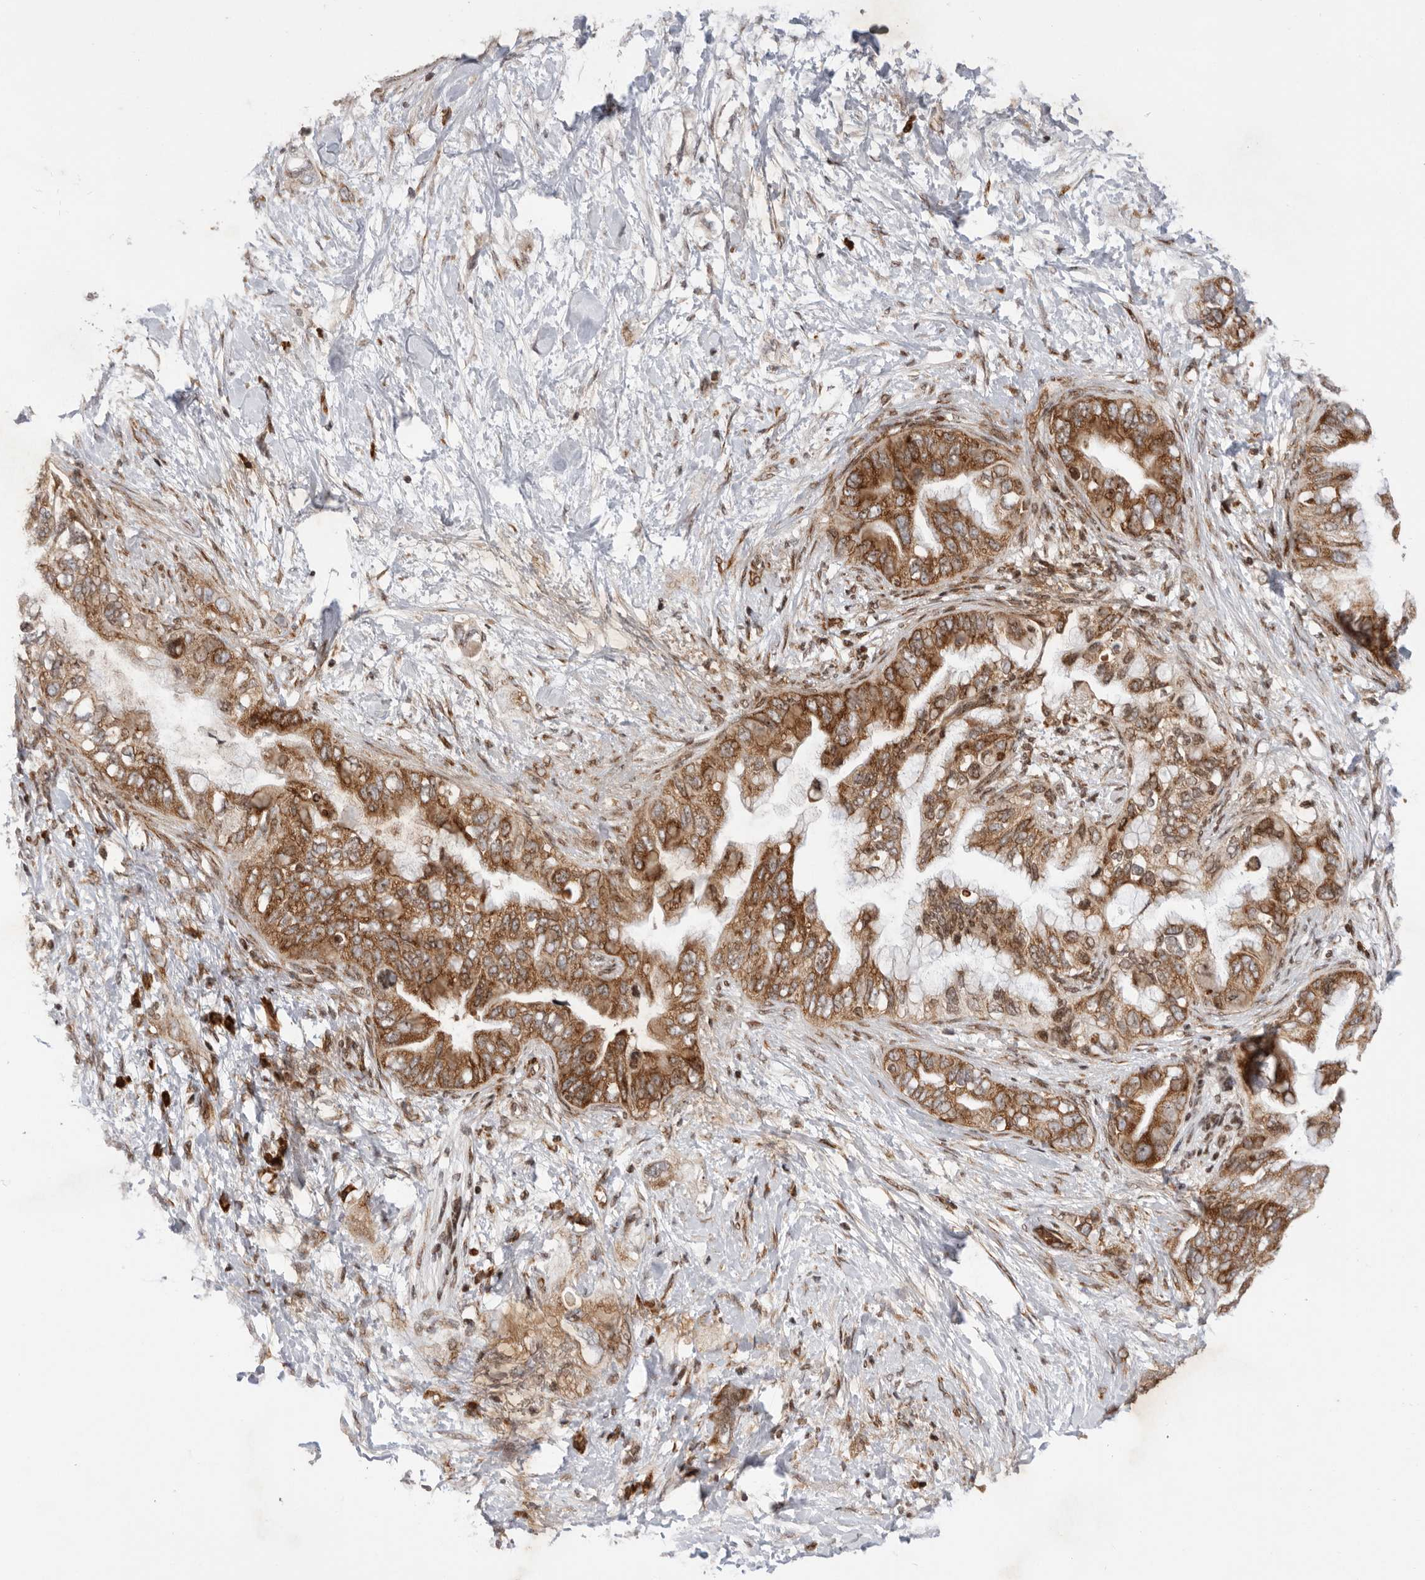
{"staining": {"intensity": "moderate", "quantity": ">75%", "location": "cytoplasmic/membranous"}, "tissue": "pancreatic cancer", "cell_type": "Tumor cells", "image_type": "cancer", "snomed": [{"axis": "morphology", "description": "Adenocarcinoma, NOS"}, {"axis": "topography", "description": "Pancreas"}], "caption": "This micrograph demonstrates IHC staining of human pancreatic adenocarcinoma, with medium moderate cytoplasmic/membranous positivity in about >75% of tumor cells.", "gene": "FZD3", "patient": {"sex": "female", "age": 56}}